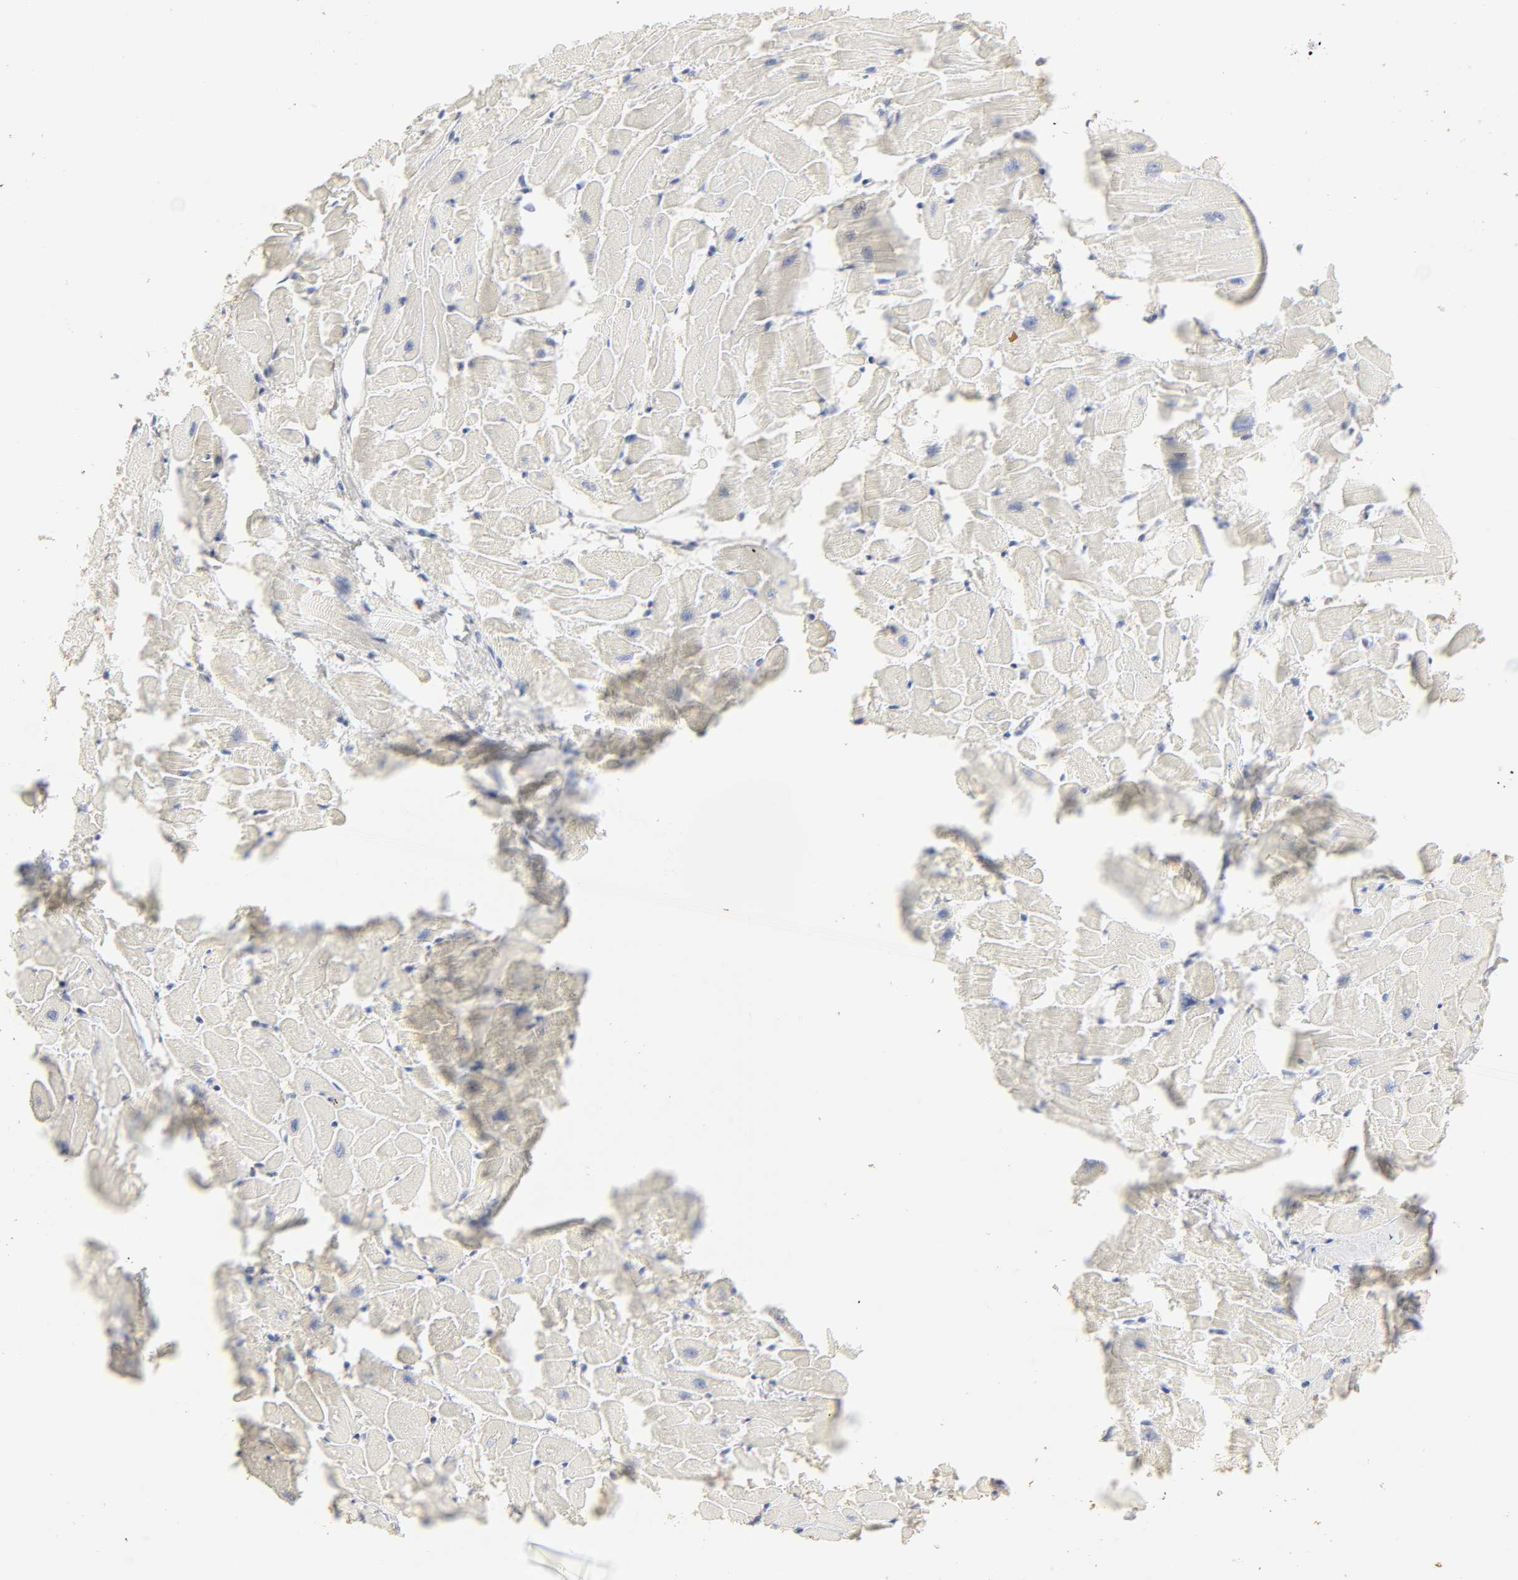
{"staining": {"intensity": "negative", "quantity": "none", "location": "none"}, "tissue": "heart muscle", "cell_type": "Cardiomyocytes", "image_type": "normal", "snomed": [{"axis": "morphology", "description": "Normal tissue, NOS"}, {"axis": "topography", "description": "Heart"}], "caption": "Cardiomyocytes show no significant positivity in unremarkable heart muscle. Nuclei are stained in blue.", "gene": "FCGBP", "patient": {"sex": "female", "age": 19}}